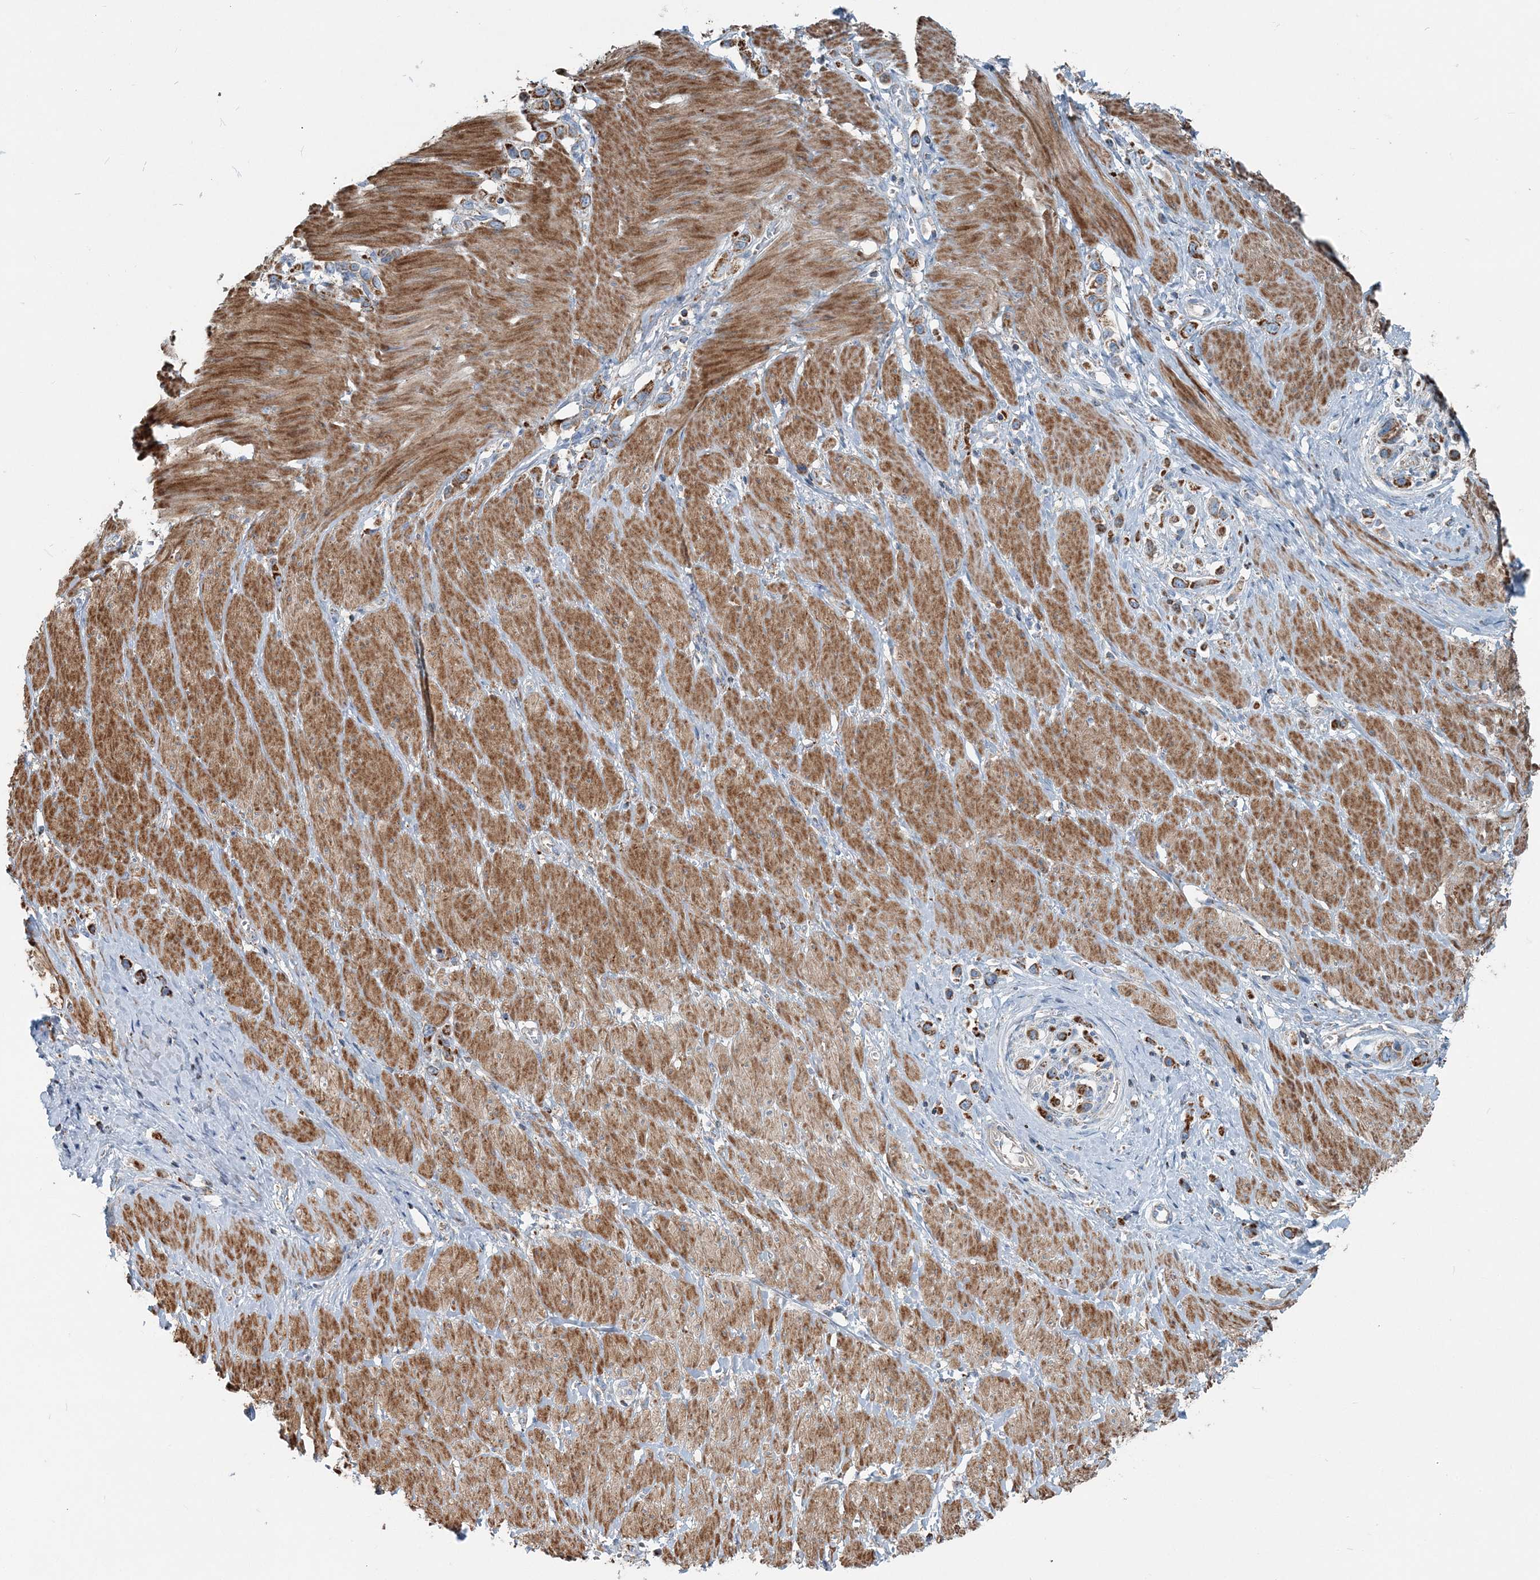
{"staining": {"intensity": "strong", "quantity": ">75%", "location": "cytoplasmic/membranous"}, "tissue": "stomach cancer", "cell_type": "Tumor cells", "image_type": "cancer", "snomed": [{"axis": "morphology", "description": "Normal tissue, NOS"}, {"axis": "morphology", "description": "Adenocarcinoma, NOS"}, {"axis": "topography", "description": "Stomach, upper"}, {"axis": "topography", "description": "Stomach"}], "caption": "Immunohistochemical staining of human stomach cancer (adenocarcinoma) reveals high levels of strong cytoplasmic/membranous protein positivity in about >75% of tumor cells.", "gene": "INTU", "patient": {"sex": "female", "age": 65}}